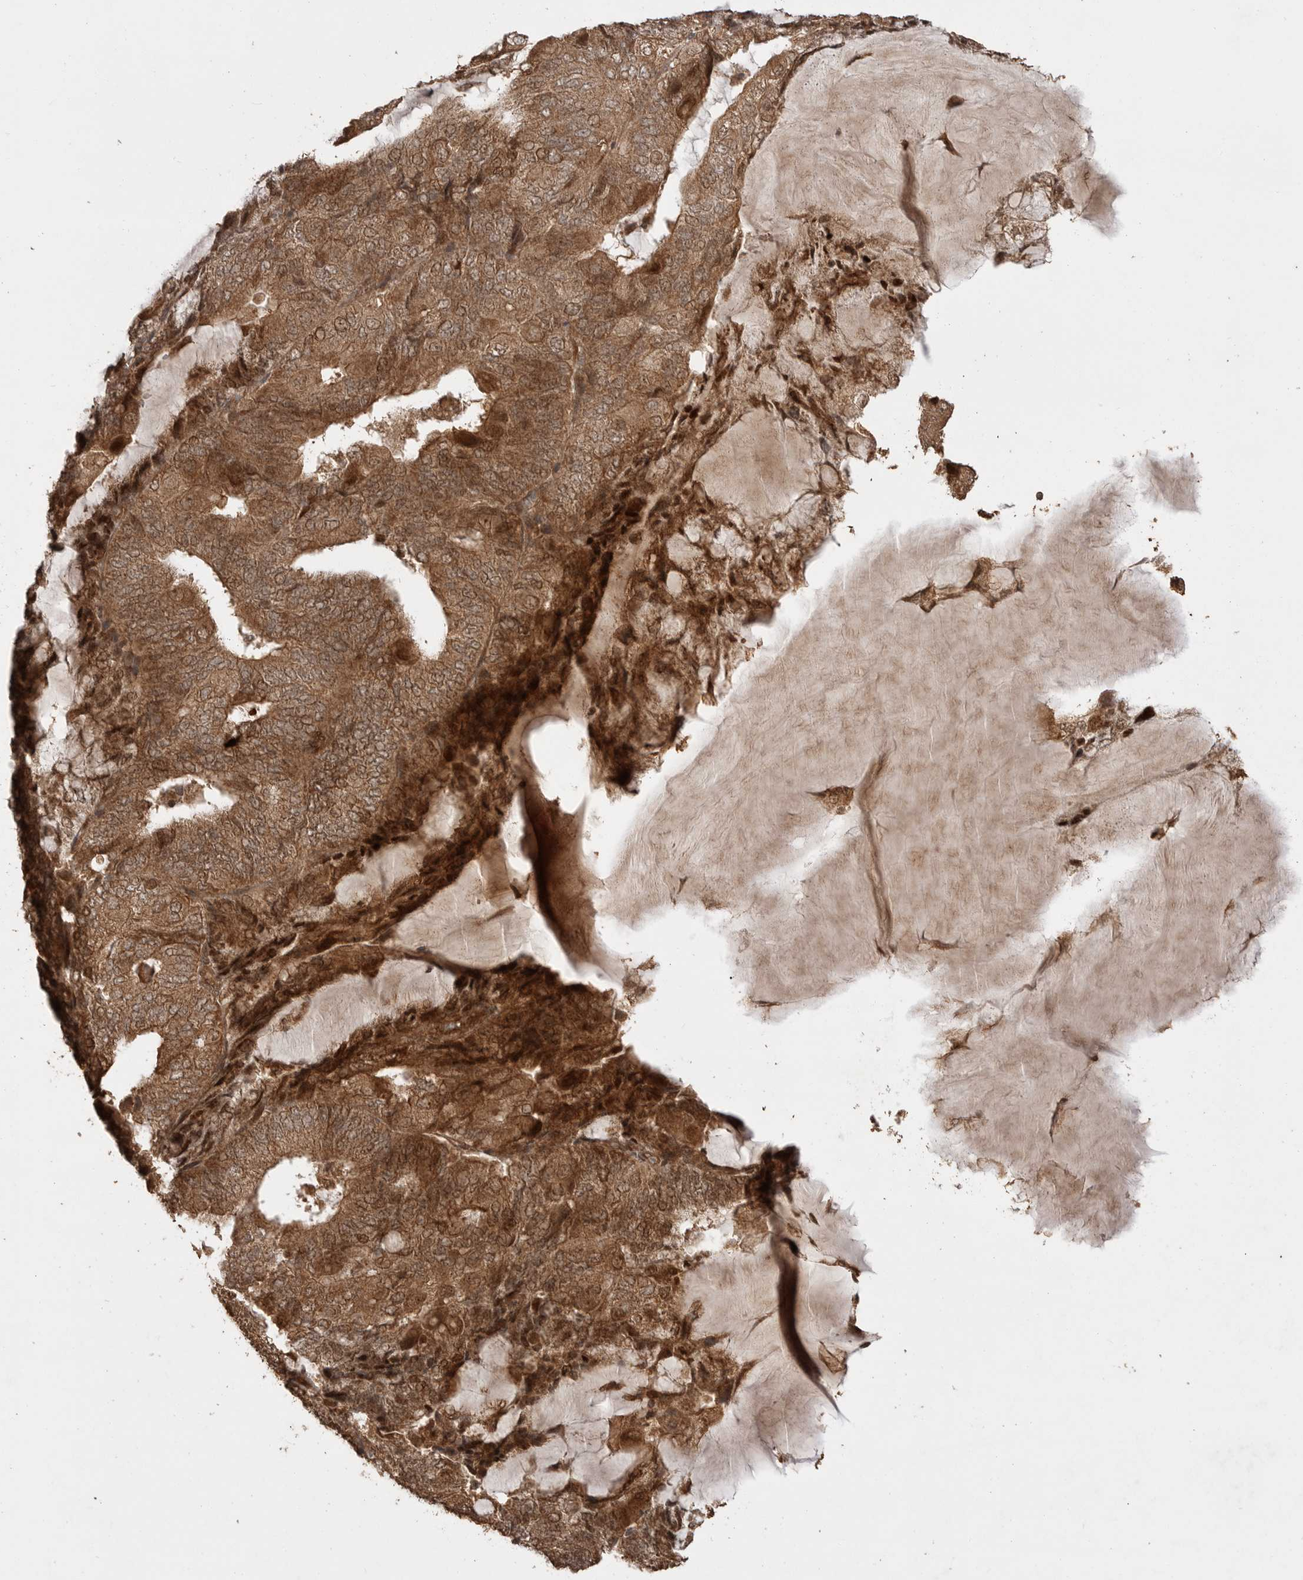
{"staining": {"intensity": "strong", "quantity": ">75%", "location": "cytoplasmic/membranous,nuclear"}, "tissue": "endometrial cancer", "cell_type": "Tumor cells", "image_type": "cancer", "snomed": [{"axis": "morphology", "description": "Adenocarcinoma, NOS"}, {"axis": "topography", "description": "Endometrium"}], "caption": "Immunohistochemistry (IHC) photomicrograph of neoplastic tissue: human endometrial adenocarcinoma stained using immunohistochemistry (IHC) displays high levels of strong protein expression localized specifically in the cytoplasmic/membranous and nuclear of tumor cells, appearing as a cytoplasmic/membranous and nuclear brown color.", "gene": "BOC", "patient": {"sex": "female", "age": 81}}